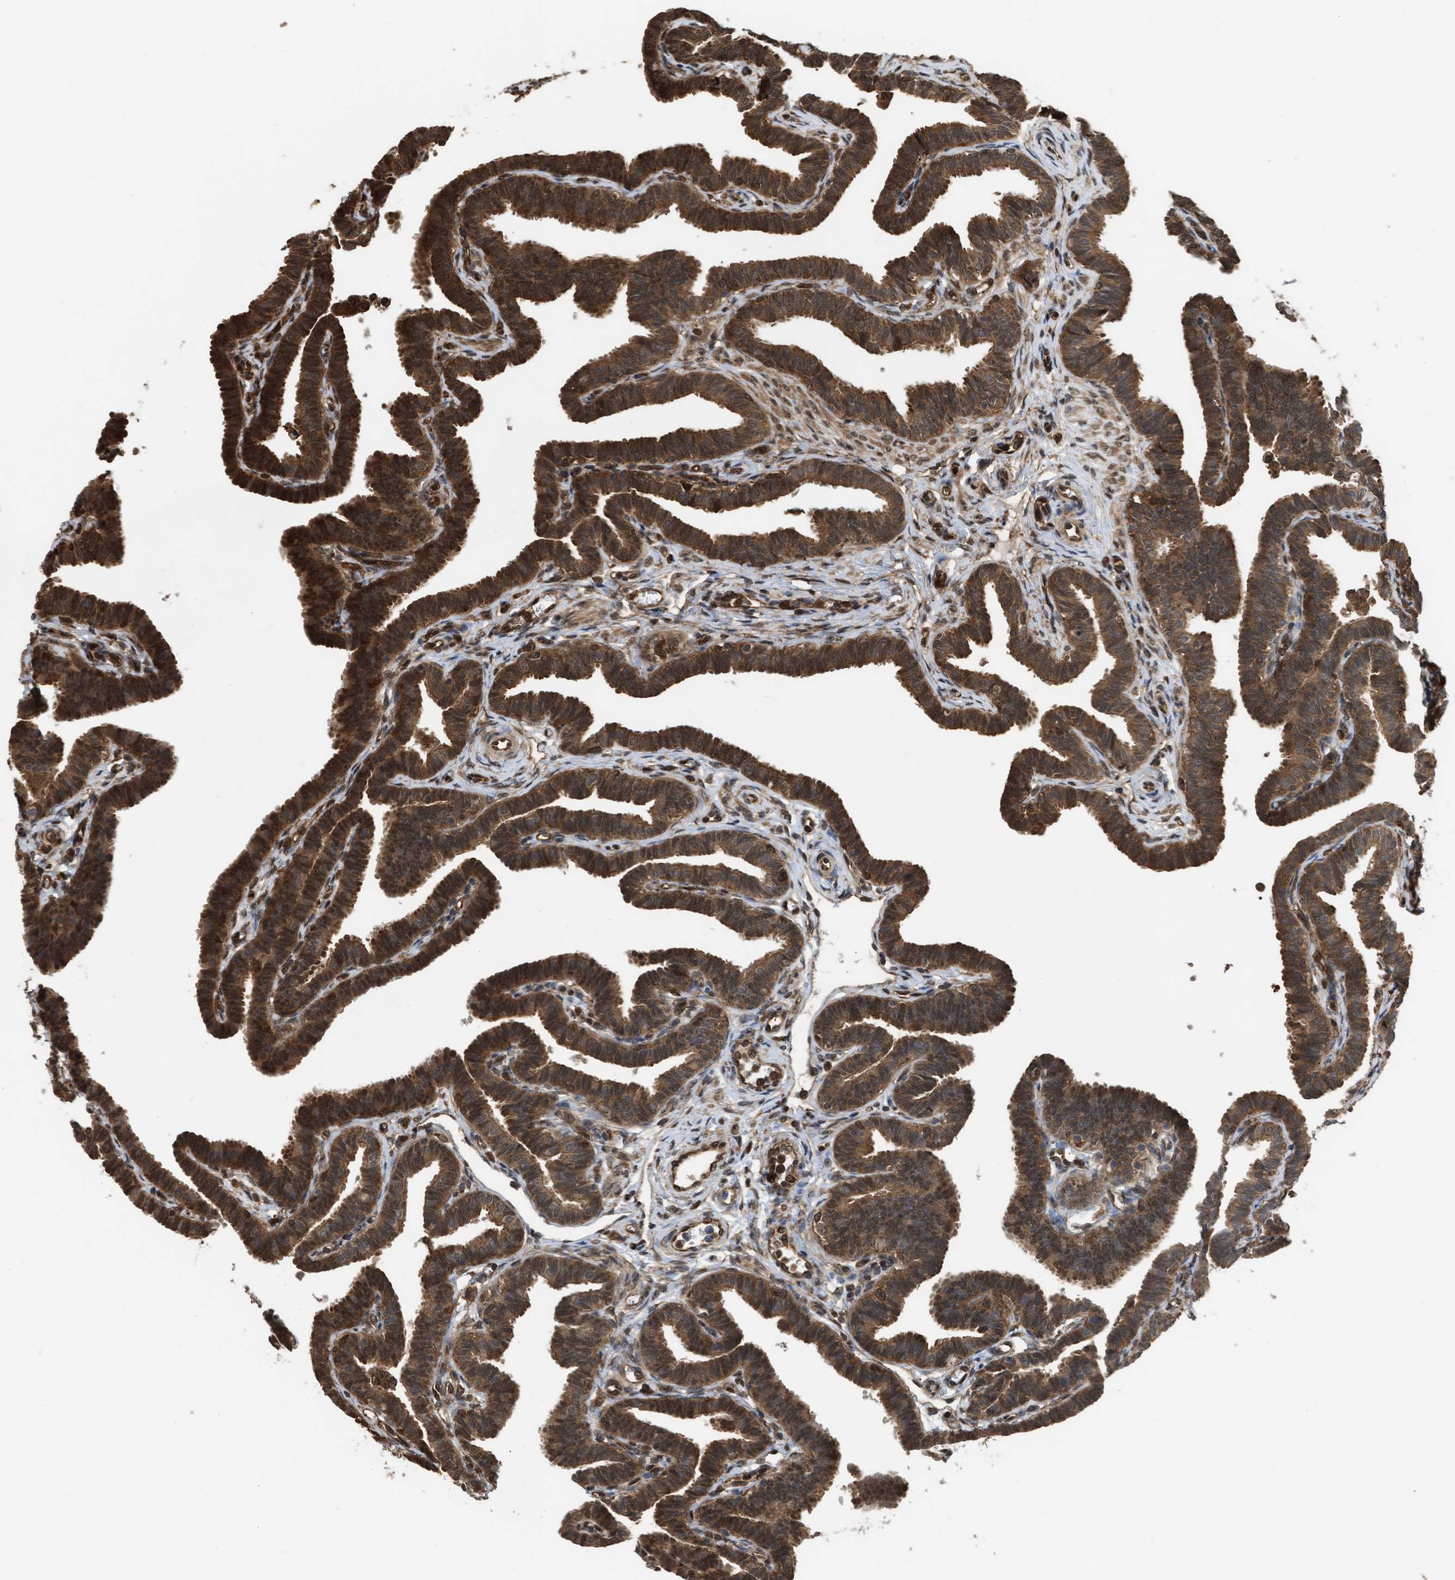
{"staining": {"intensity": "moderate", "quantity": ">75%", "location": "cytoplasmic/membranous,nuclear"}, "tissue": "fallopian tube", "cell_type": "Glandular cells", "image_type": "normal", "snomed": [{"axis": "morphology", "description": "Normal tissue, NOS"}, {"axis": "topography", "description": "Fallopian tube"}, {"axis": "topography", "description": "Ovary"}], "caption": "Protein staining of unremarkable fallopian tube exhibits moderate cytoplasmic/membranous,nuclear positivity in approximately >75% of glandular cells. (DAB = brown stain, brightfield microscopy at high magnification).", "gene": "YWHAG", "patient": {"sex": "female", "age": 23}}